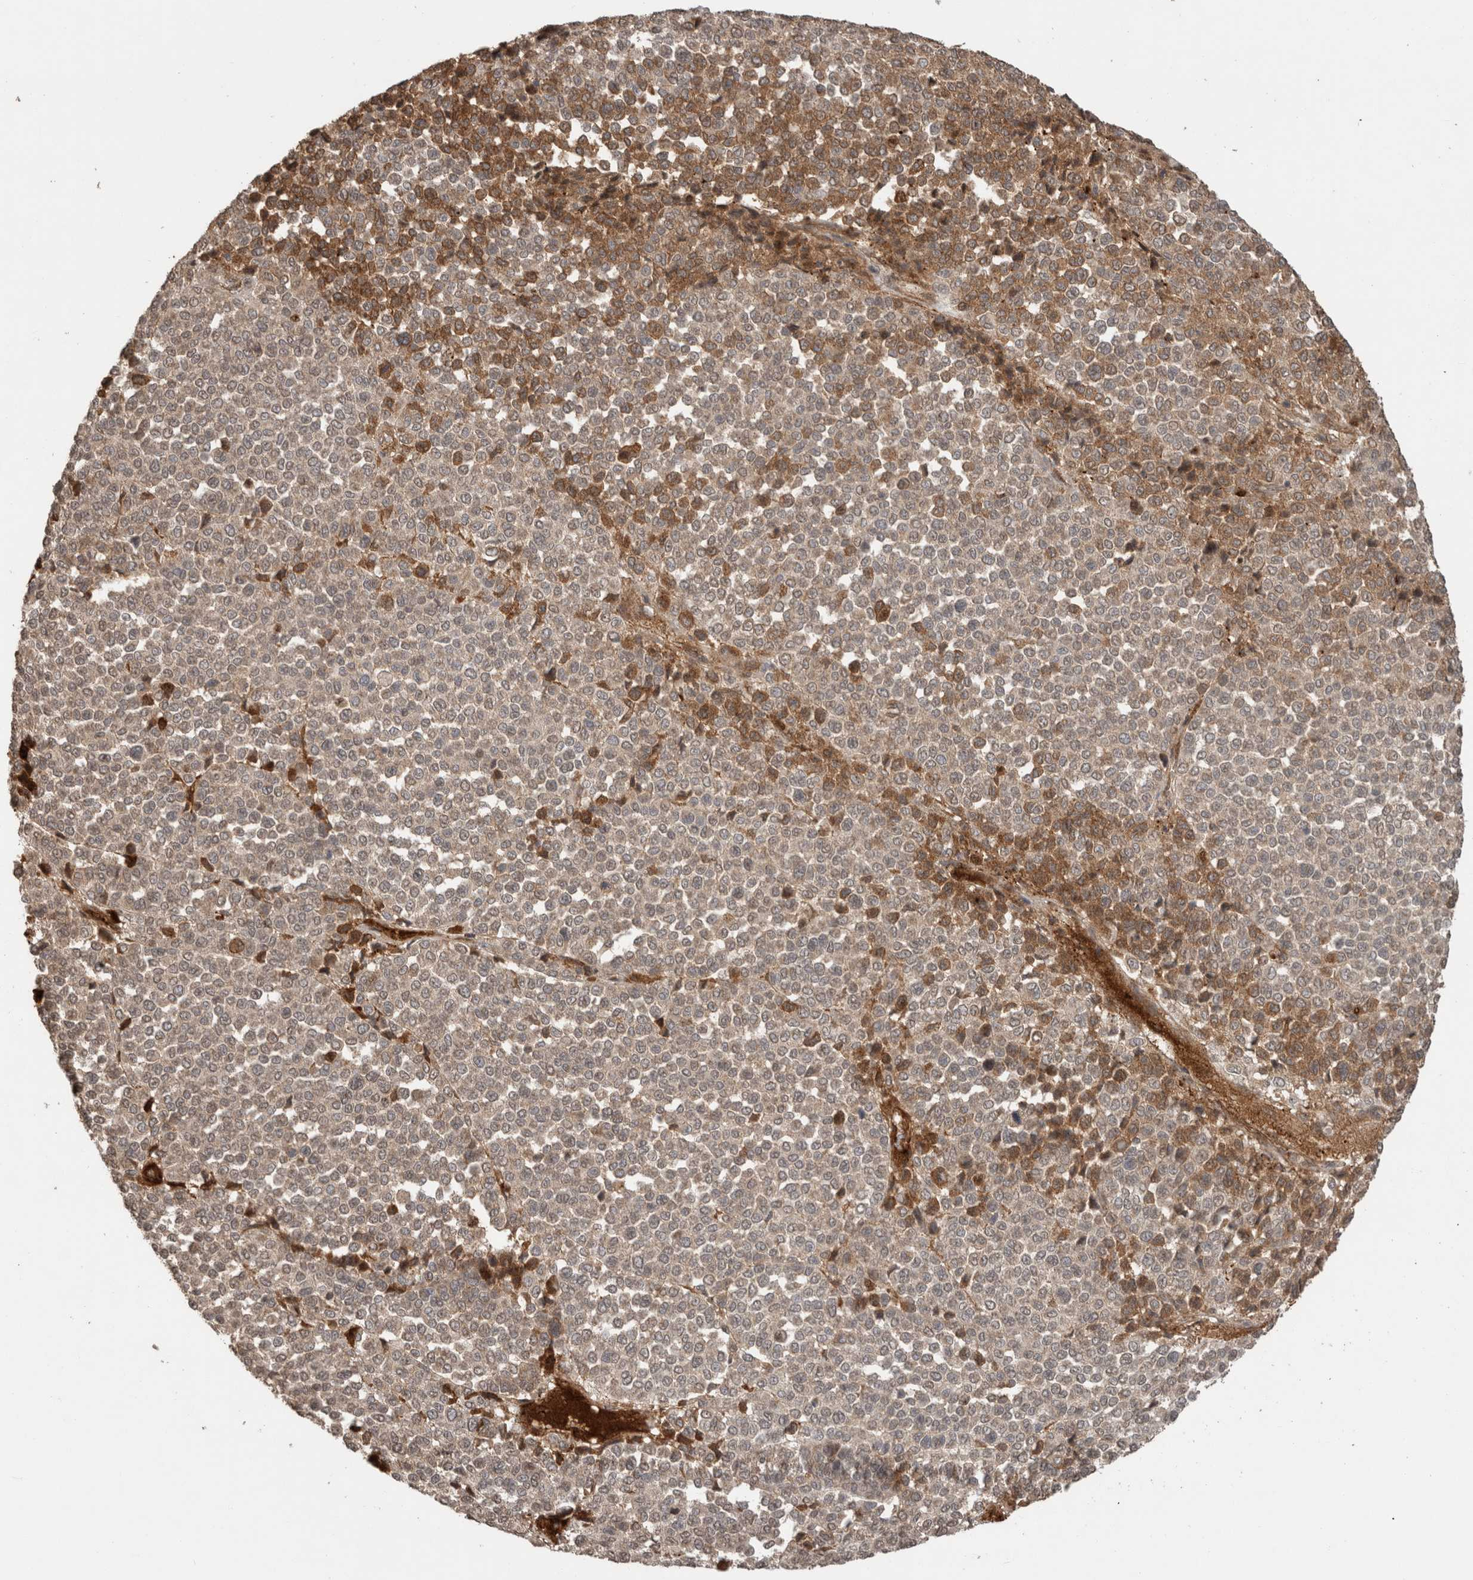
{"staining": {"intensity": "weak", "quantity": ">75%", "location": "cytoplasmic/membranous"}, "tissue": "melanoma", "cell_type": "Tumor cells", "image_type": "cancer", "snomed": [{"axis": "morphology", "description": "Malignant melanoma, Metastatic site"}, {"axis": "topography", "description": "Pancreas"}], "caption": "Immunohistochemistry (IHC) micrograph of neoplastic tissue: melanoma stained using immunohistochemistry (IHC) shows low levels of weak protein expression localized specifically in the cytoplasmic/membranous of tumor cells, appearing as a cytoplasmic/membranous brown color.", "gene": "FAM3A", "patient": {"sex": "female", "age": 30}}